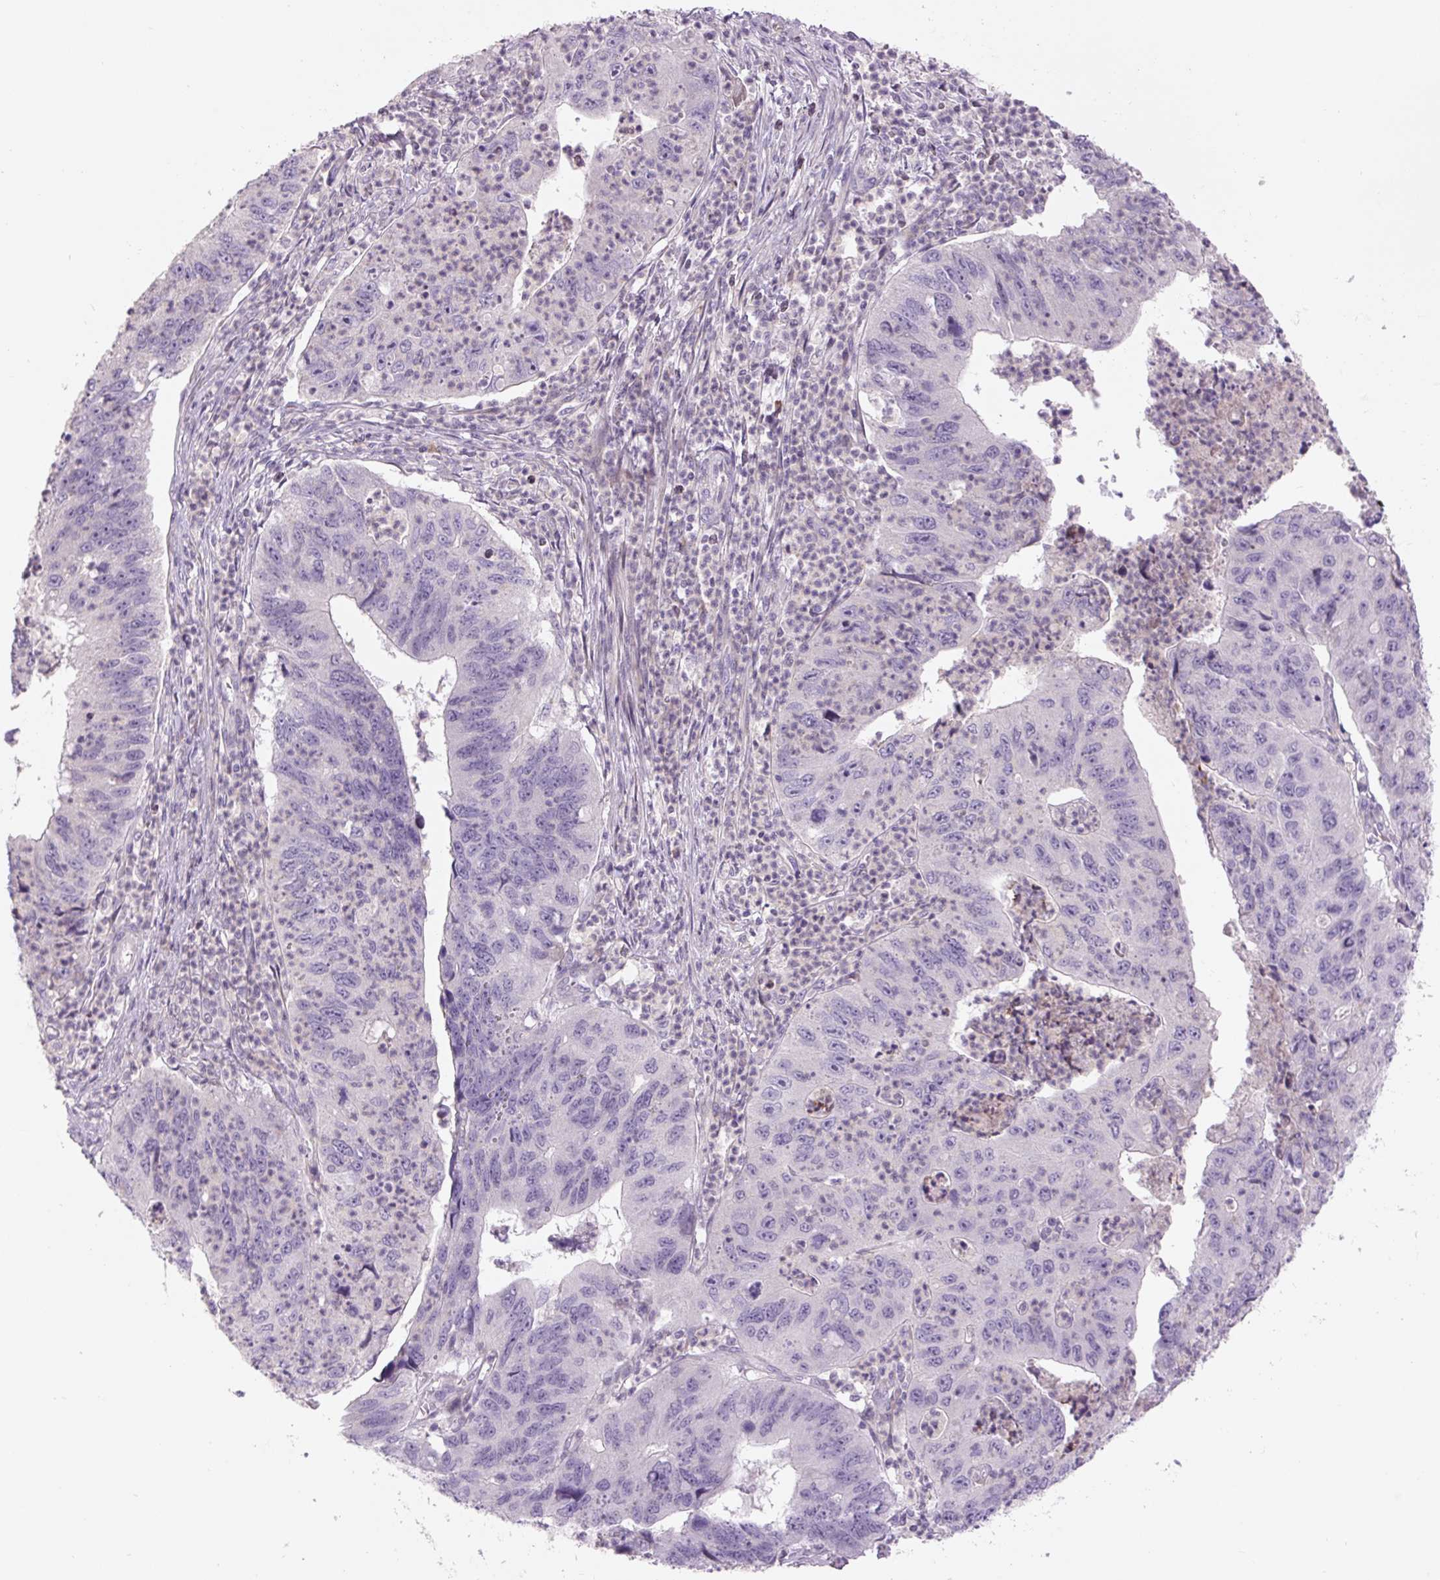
{"staining": {"intensity": "negative", "quantity": "none", "location": "none"}, "tissue": "stomach cancer", "cell_type": "Tumor cells", "image_type": "cancer", "snomed": [{"axis": "morphology", "description": "Adenocarcinoma, NOS"}, {"axis": "topography", "description": "Stomach"}], "caption": "Immunohistochemistry of human stomach cancer reveals no expression in tumor cells.", "gene": "TMEM100", "patient": {"sex": "male", "age": 59}}